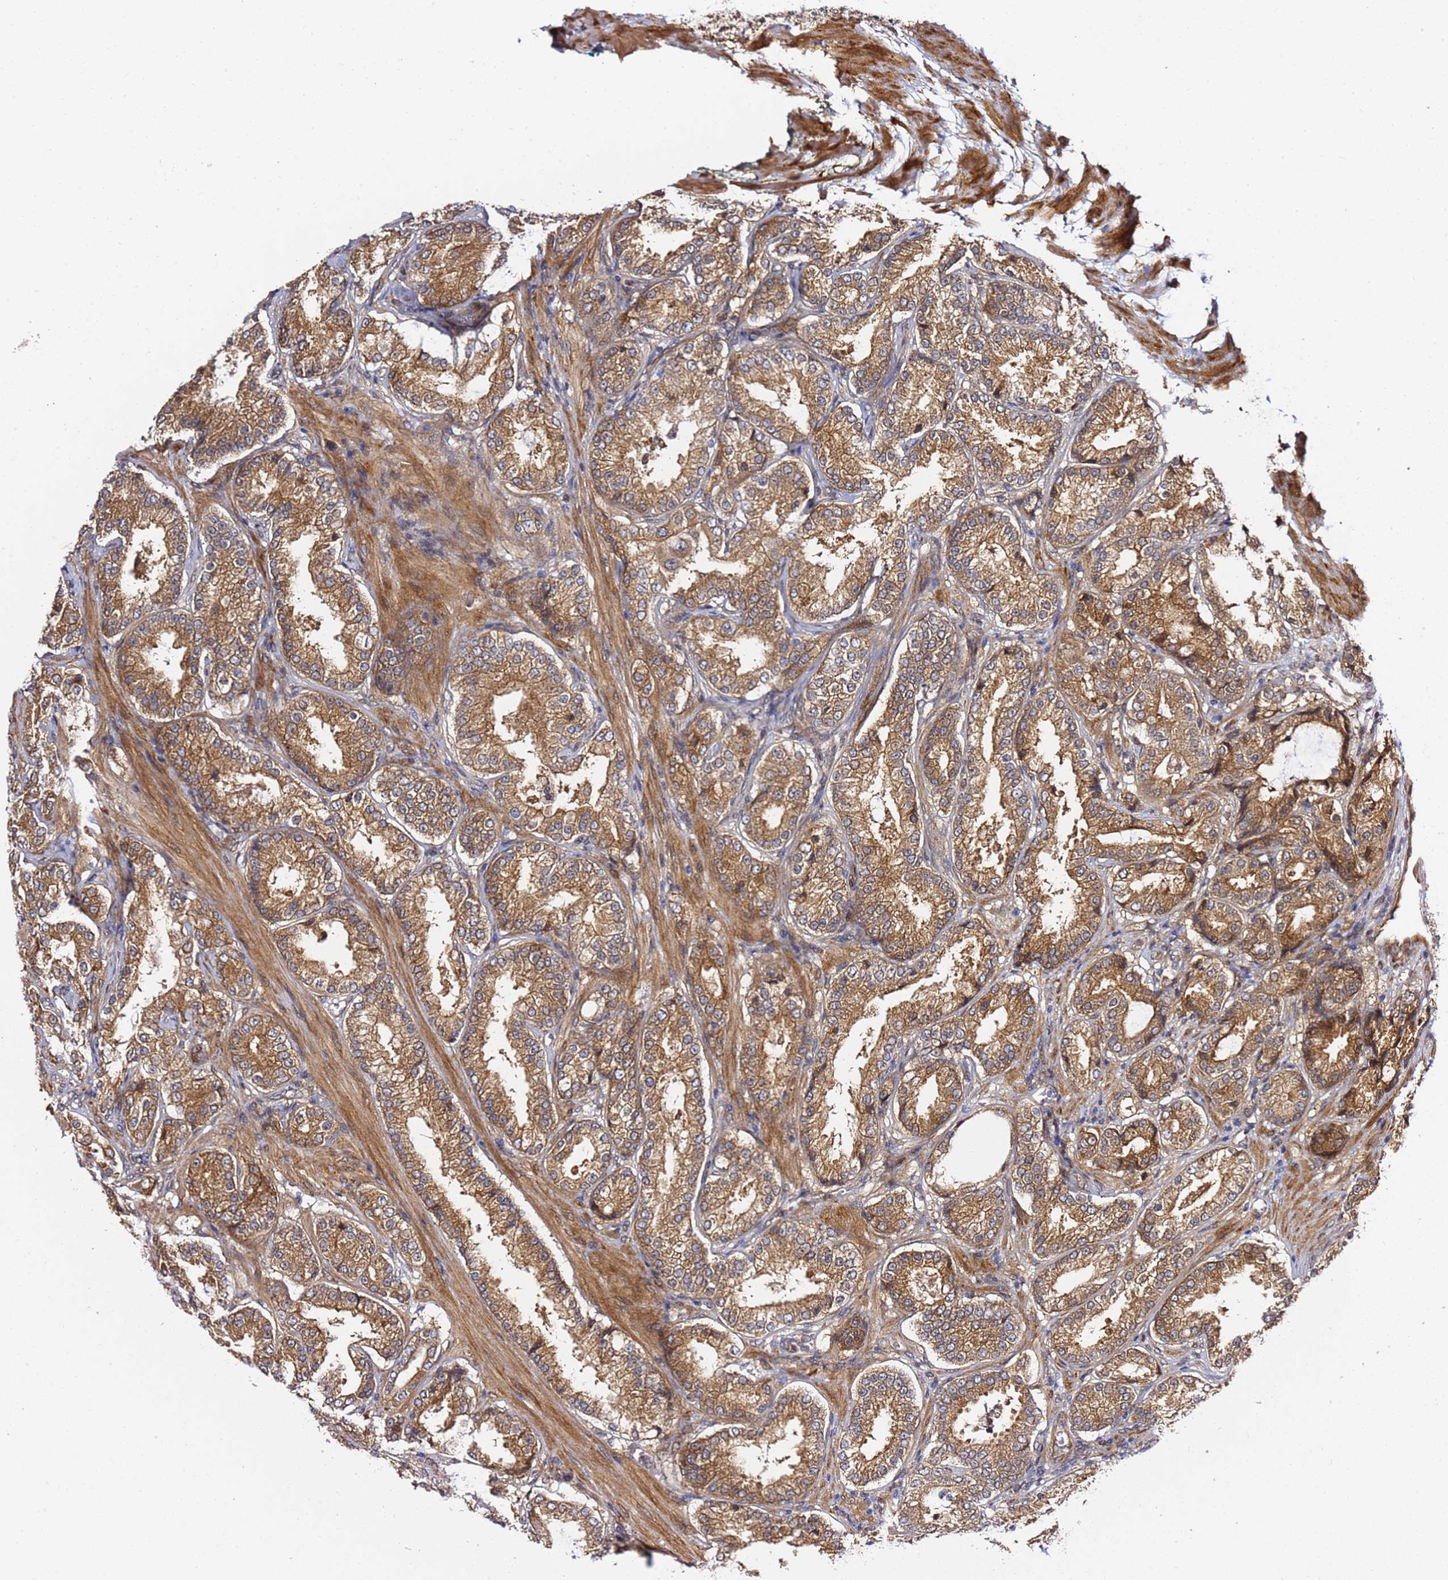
{"staining": {"intensity": "moderate", "quantity": ">75%", "location": "cytoplasmic/membranous"}, "tissue": "prostate cancer", "cell_type": "Tumor cells", "image_type": "cancer", "snomed": [{"axis": "morphology", "description": "Adenocarcinoma, Low grade"}, {"axis": "topography", "description": "Prostate"}], "caption": "Human prostate cancer stained with a protein marker exhibits moderate staining in tumor cells.", "gene": "PRKAB2", "patient": {"sex": "male", "age": 59}}